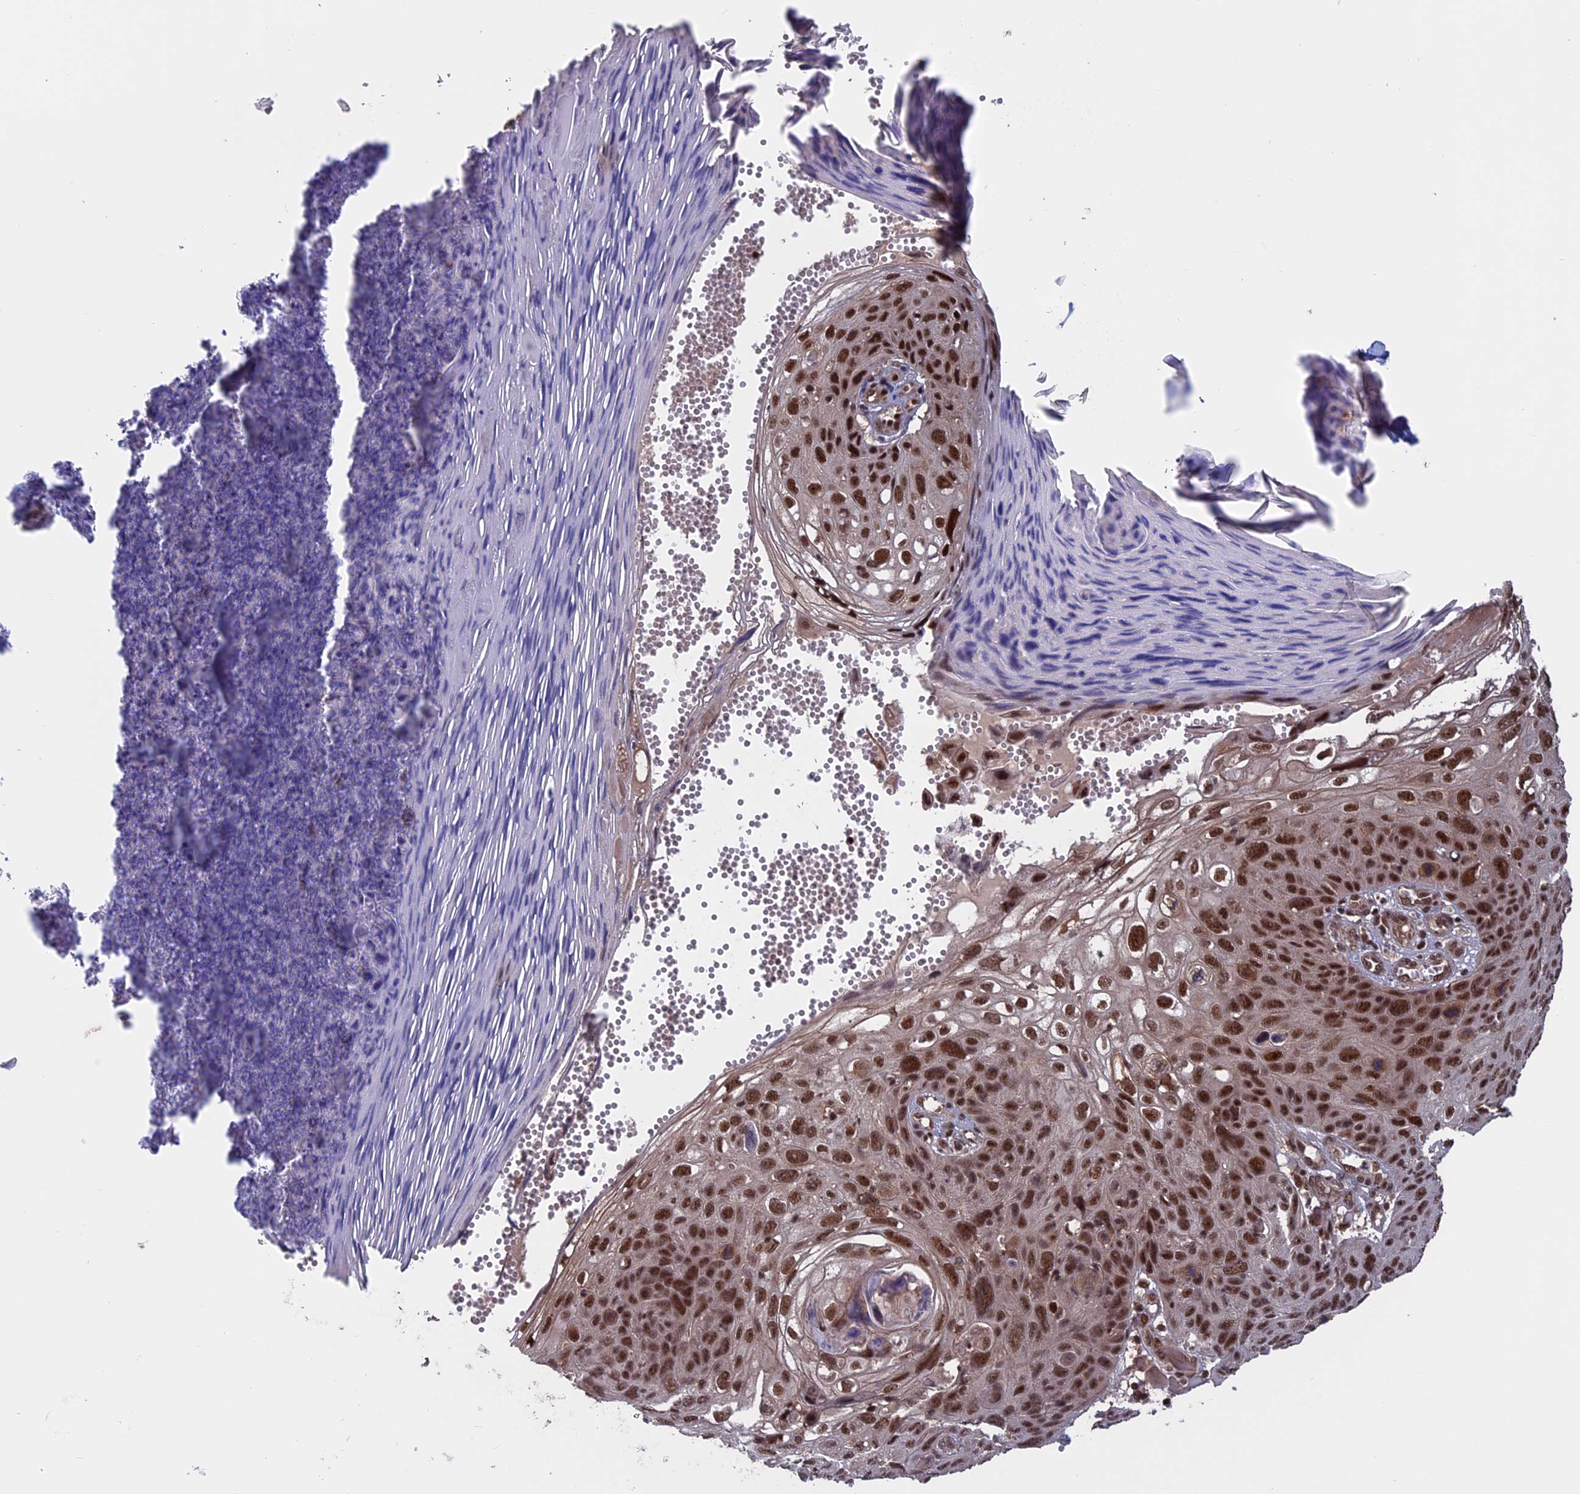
{"staining": {"intensity": "strong", "quantity": ">75%", "location": "nuclear"}, "tissue": "skin cancer", "cell_type": "Tumor cells", "image_type": "cancer", "snomed": [{"axis": "morphology", "description": "Squamous cell carcinoma, NOS"}, {"axis": "topography", "description": "Skin"}], "caption": "Skin cancer (squamous cell carcinoma) stained with a protein marker reveals strong staining in tumor cells.", "gene": "CACTIN", "patient": {"sex": "female", "age": 90}}